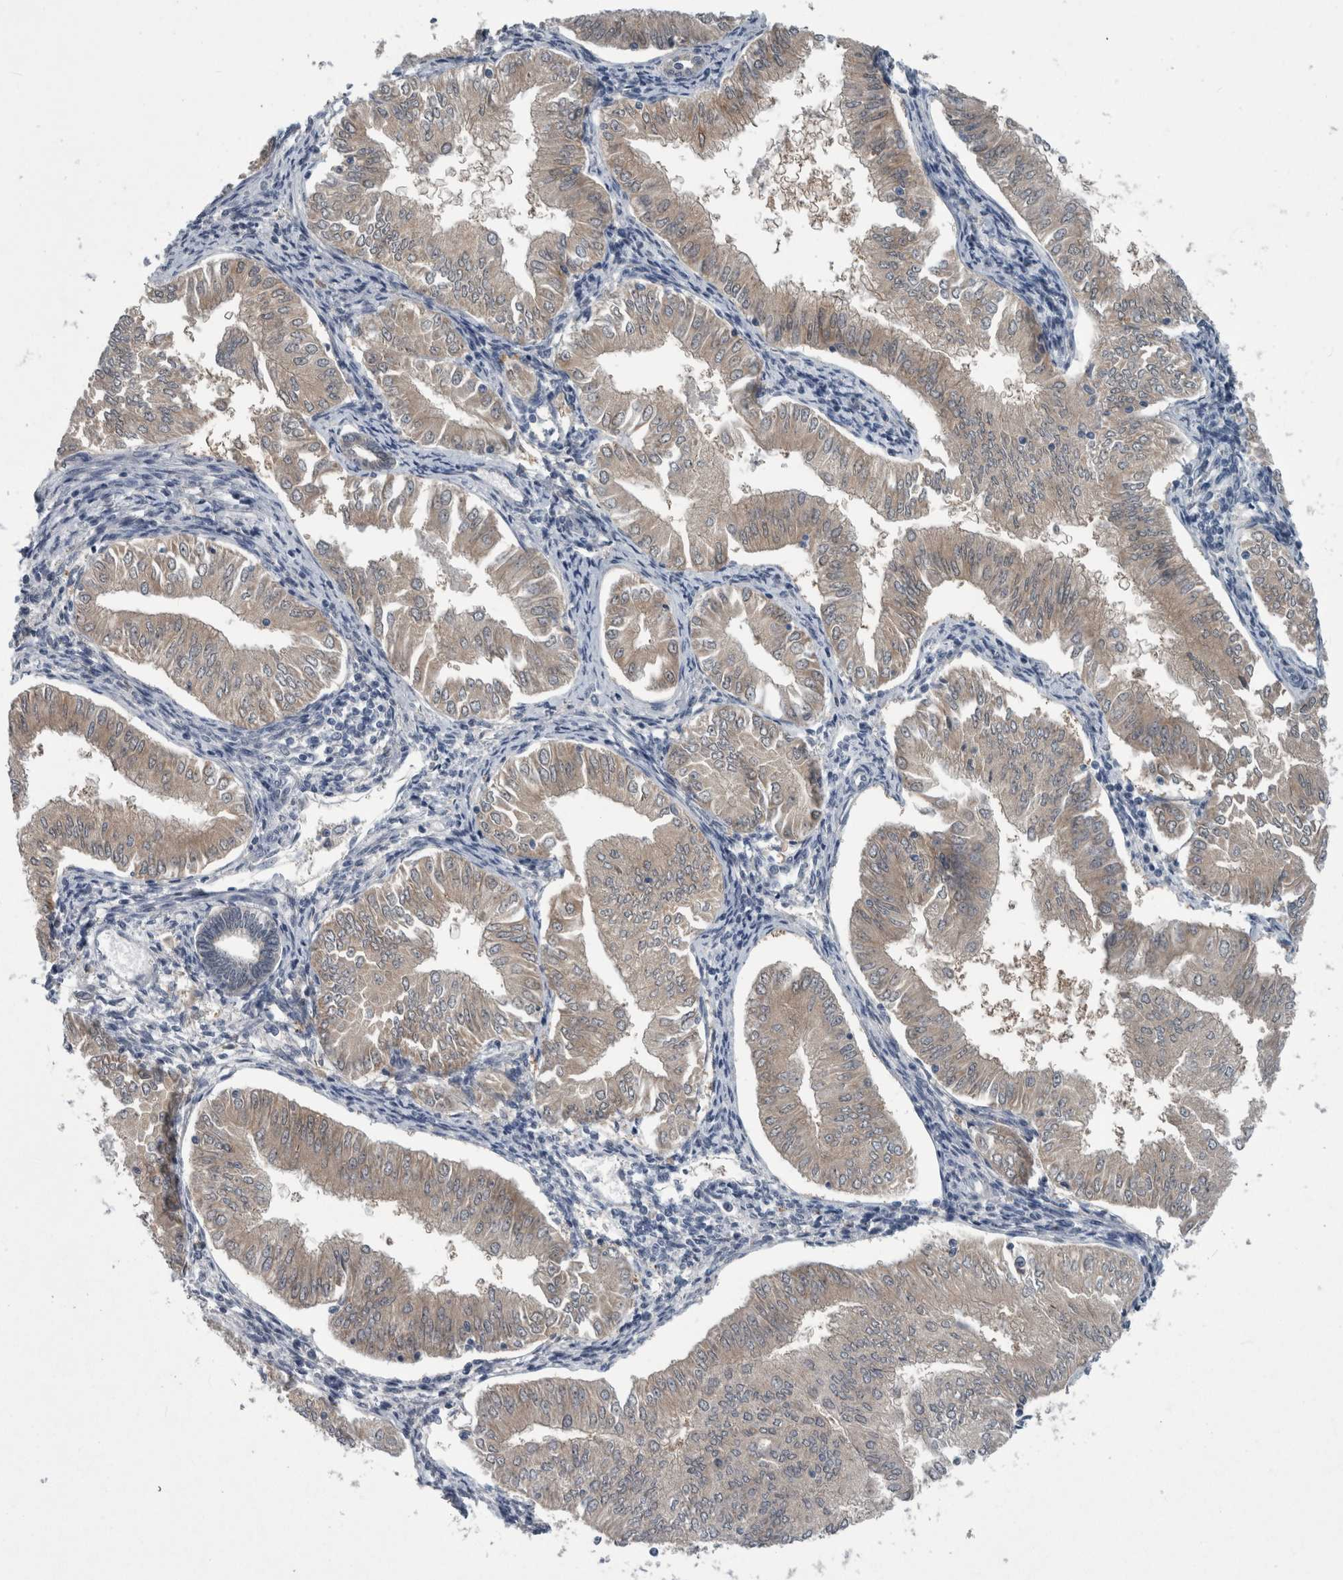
{"staining": {"intensity": "negative", "quantity": "none", "location": "none"}, "tissue": "endometrial cancer", "cell_type": "Tumor cells", "image_type": "cancer", "snomed": [{"axis": "morphology", "description": "Normal tissue, NOS"}, {"axis": "morphology", "description": "Adenocarcinoma, NOS"}, {"axis": "topography", "description": "Endometrium"}], "caption": "The micrograph reveals no significant expression in tumor cells of adenocarcinoma (endometrial).", "gene": "FAM83H", "patient": {"sex": "female", "age": 53}}